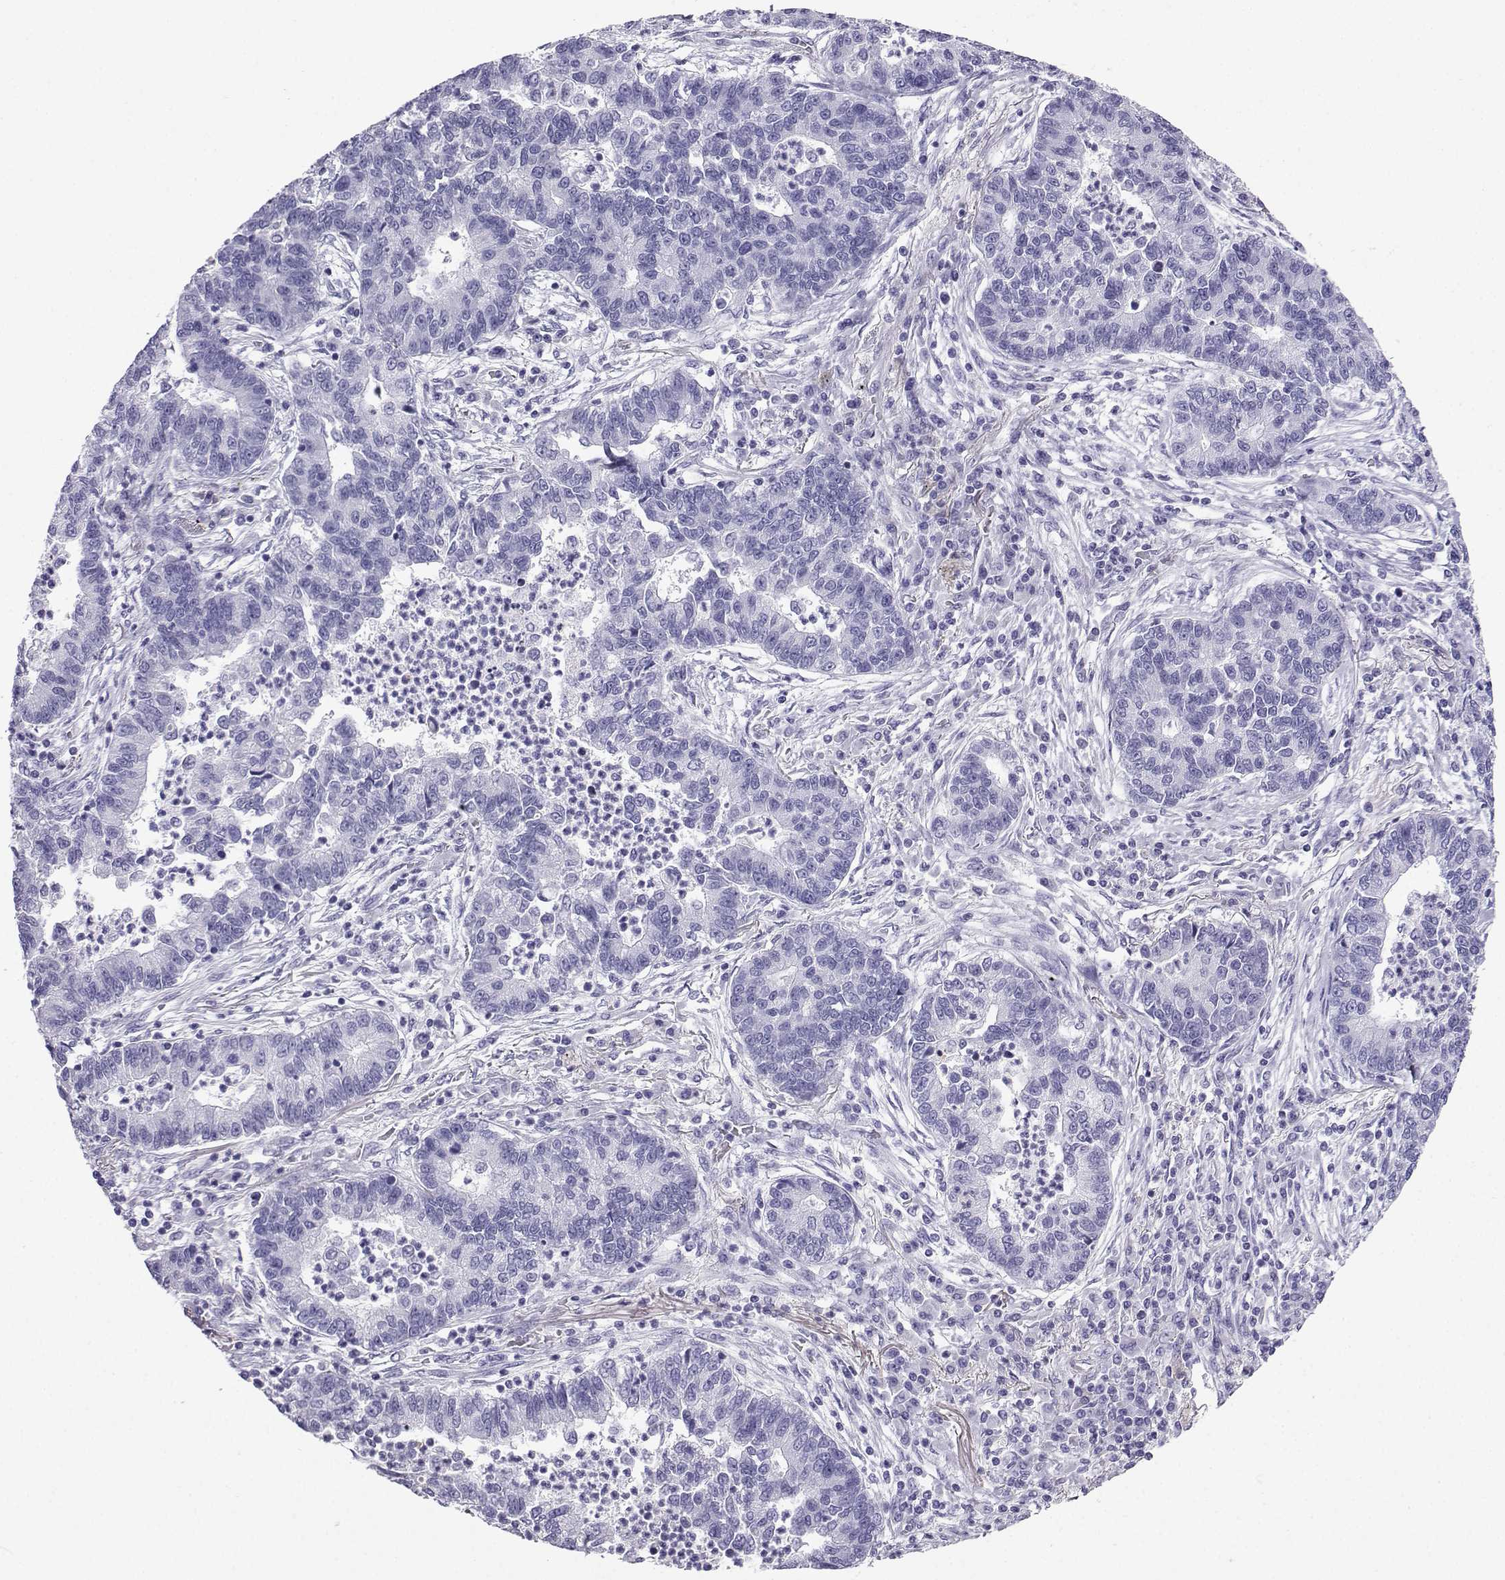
{"staining": {"intensity": "negative", "quantity": "none", "location": "none"}, "tissue": "lung cancer", "cell_type": "Tumor cells", "image_type": "cancer", "snomed": [{"axis": "morphology", "description": "Adenocarcinoma, NOS"}, {"axis": "topography", "description": "Lung"}], "caption": "This histopathology image is of lung cancer stained with immunohistochemistry to label a protein in brown with the nuclei are counter-stained blue. There is no expression in tumor cells.", "gene": "SLC18A2", "patient": {"sex": "female", "age": 57}}